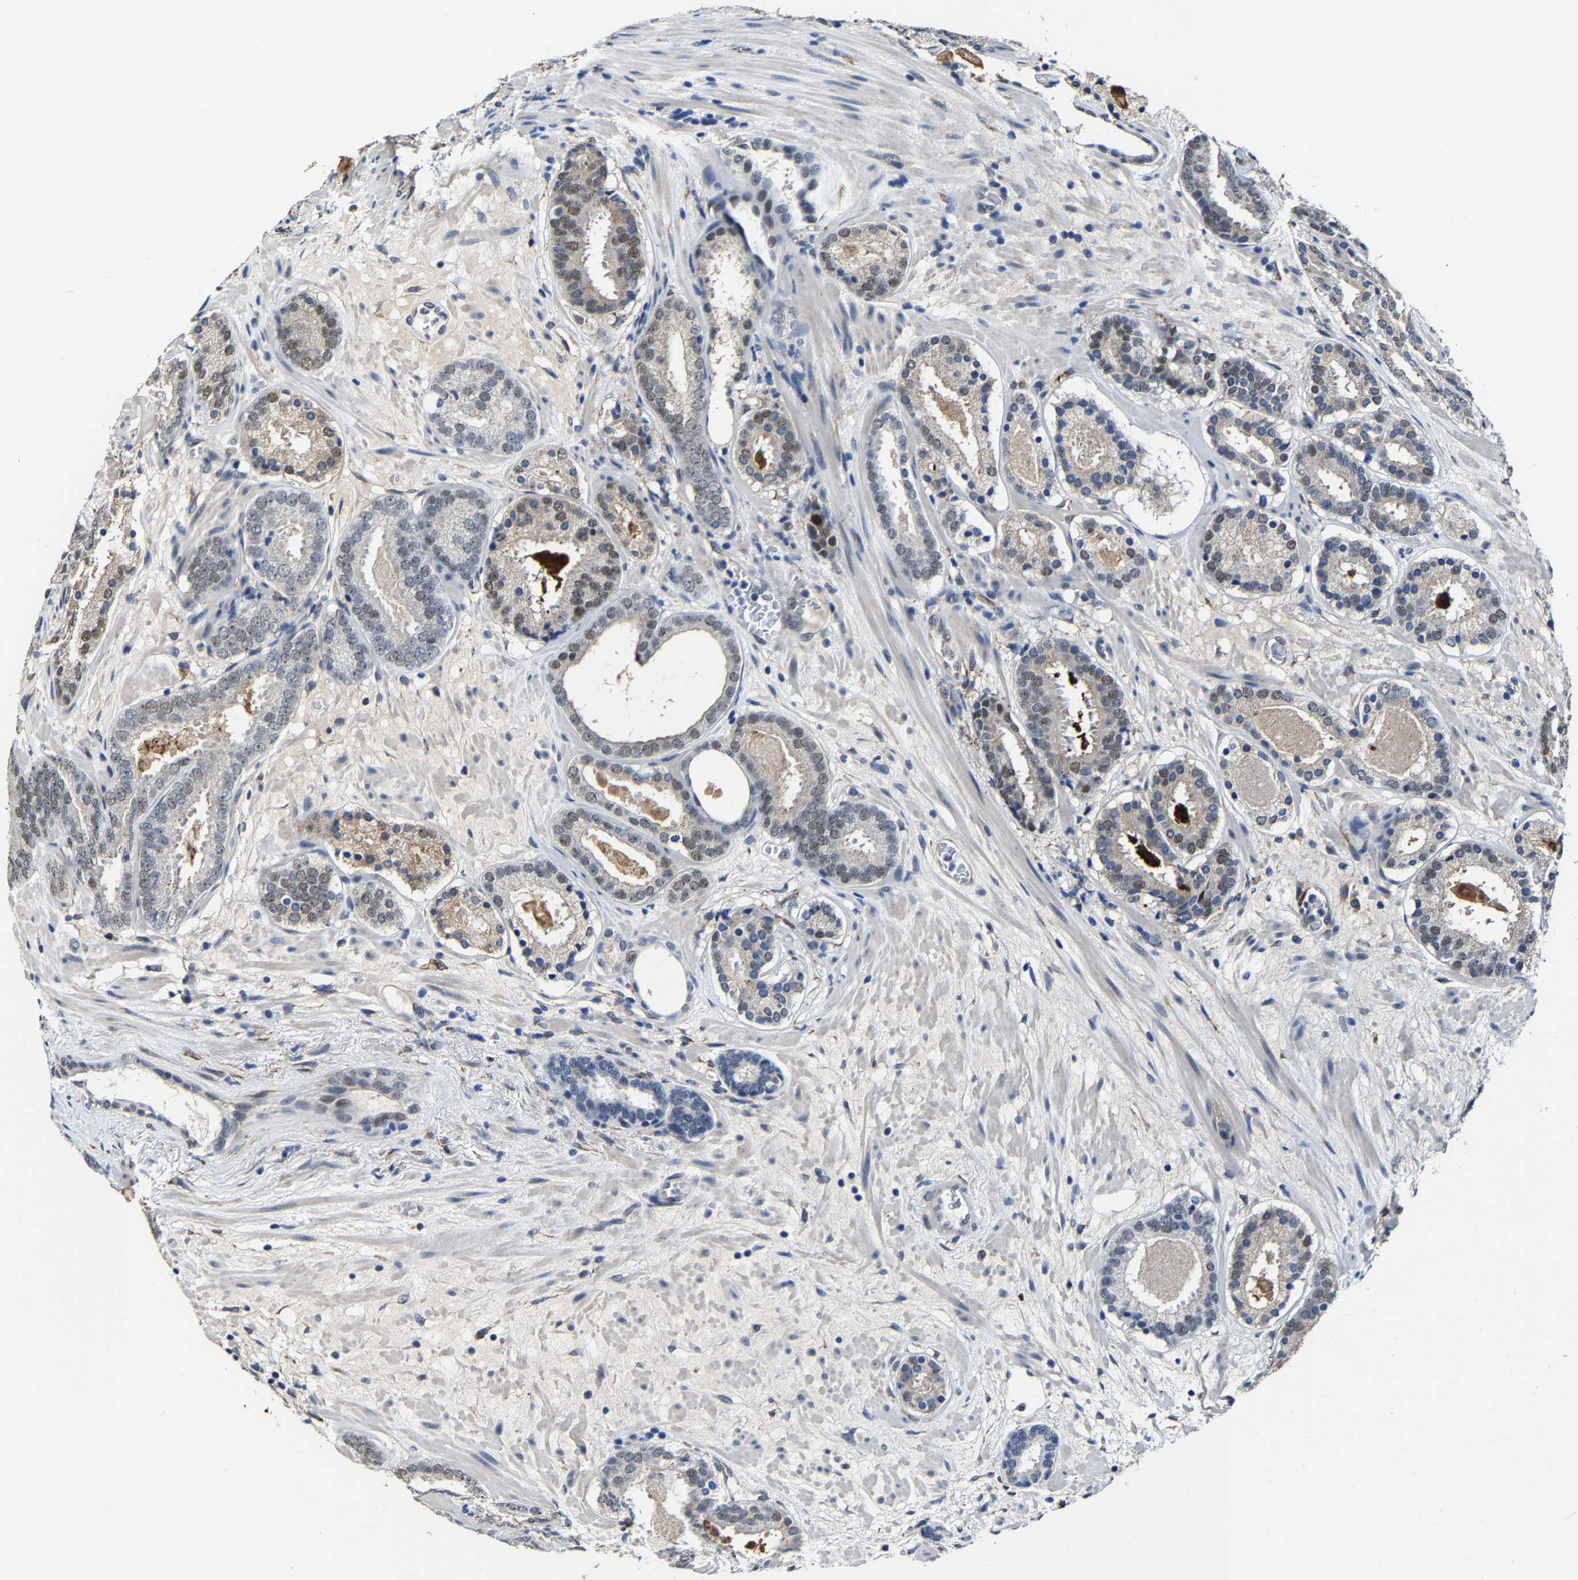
{"staining": {"intensity": "moderate", "quantity": "25%-75%", "location": "nuclear"}, "tissue": "prostate cancer", "cell_type": "Tumor cells", "image_type": "cancer", "snomed": [{"axis": "morphology", "description": "Adenocarcinoma, Low grade"}, {"axis": "topography", "description": "Prostate"}], "caption": "IHC photomicrograph of neoplastic tissue: prostate cancer (low-grade adenocarcinoma) stained using immunohistochemistry reveals medium levels of moderate protein expression localized specifically in the nuclear of tumor cells, appearing as a nuclear brown color.", "gene": "METTL1", "patient": {"sex": "male", "age": 69}}